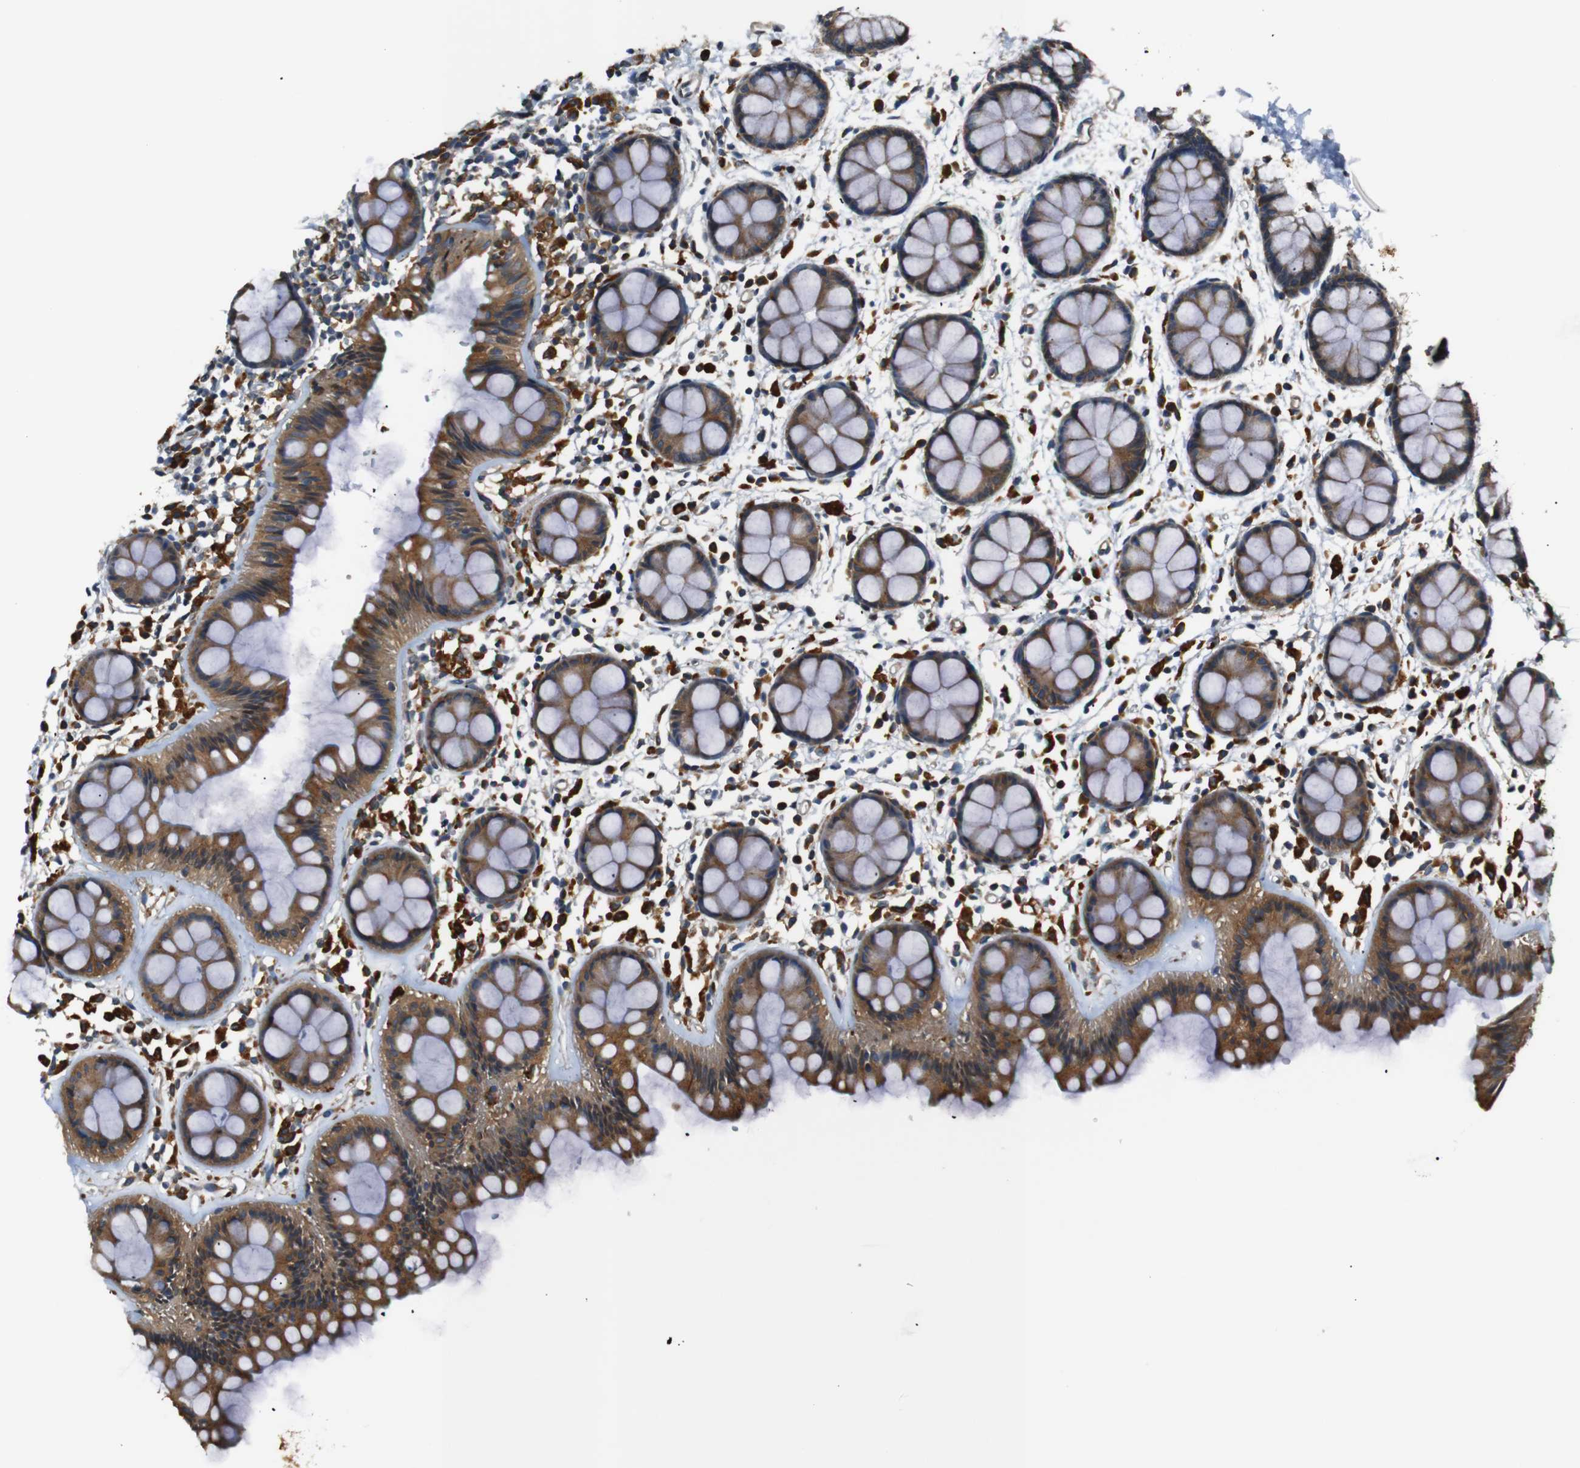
{"staining": {"intensity": "moderate", "quantity": ">75%", "location": "cytoplasmic/membranous"}, "tissue": "rectum", "cell_type": "Glandular cells", "image_type": "normal", "snomed": [{"axis": "morphology", "description": "Normal tissue, NOS"}, {"axis": "topography", "description": "Rectum"}], "caption": "A medium amount of moderate cytoplasmic/membranous staining is identified in approximately >75% of glandular cells in unremarkable rectum. (DAB (3,3'-diaminobenzidine) IHC, brown staining for protein, blue staining for nuclei).", "gene": "TMED2", "patient": {"sex": "female", "age": 66}}